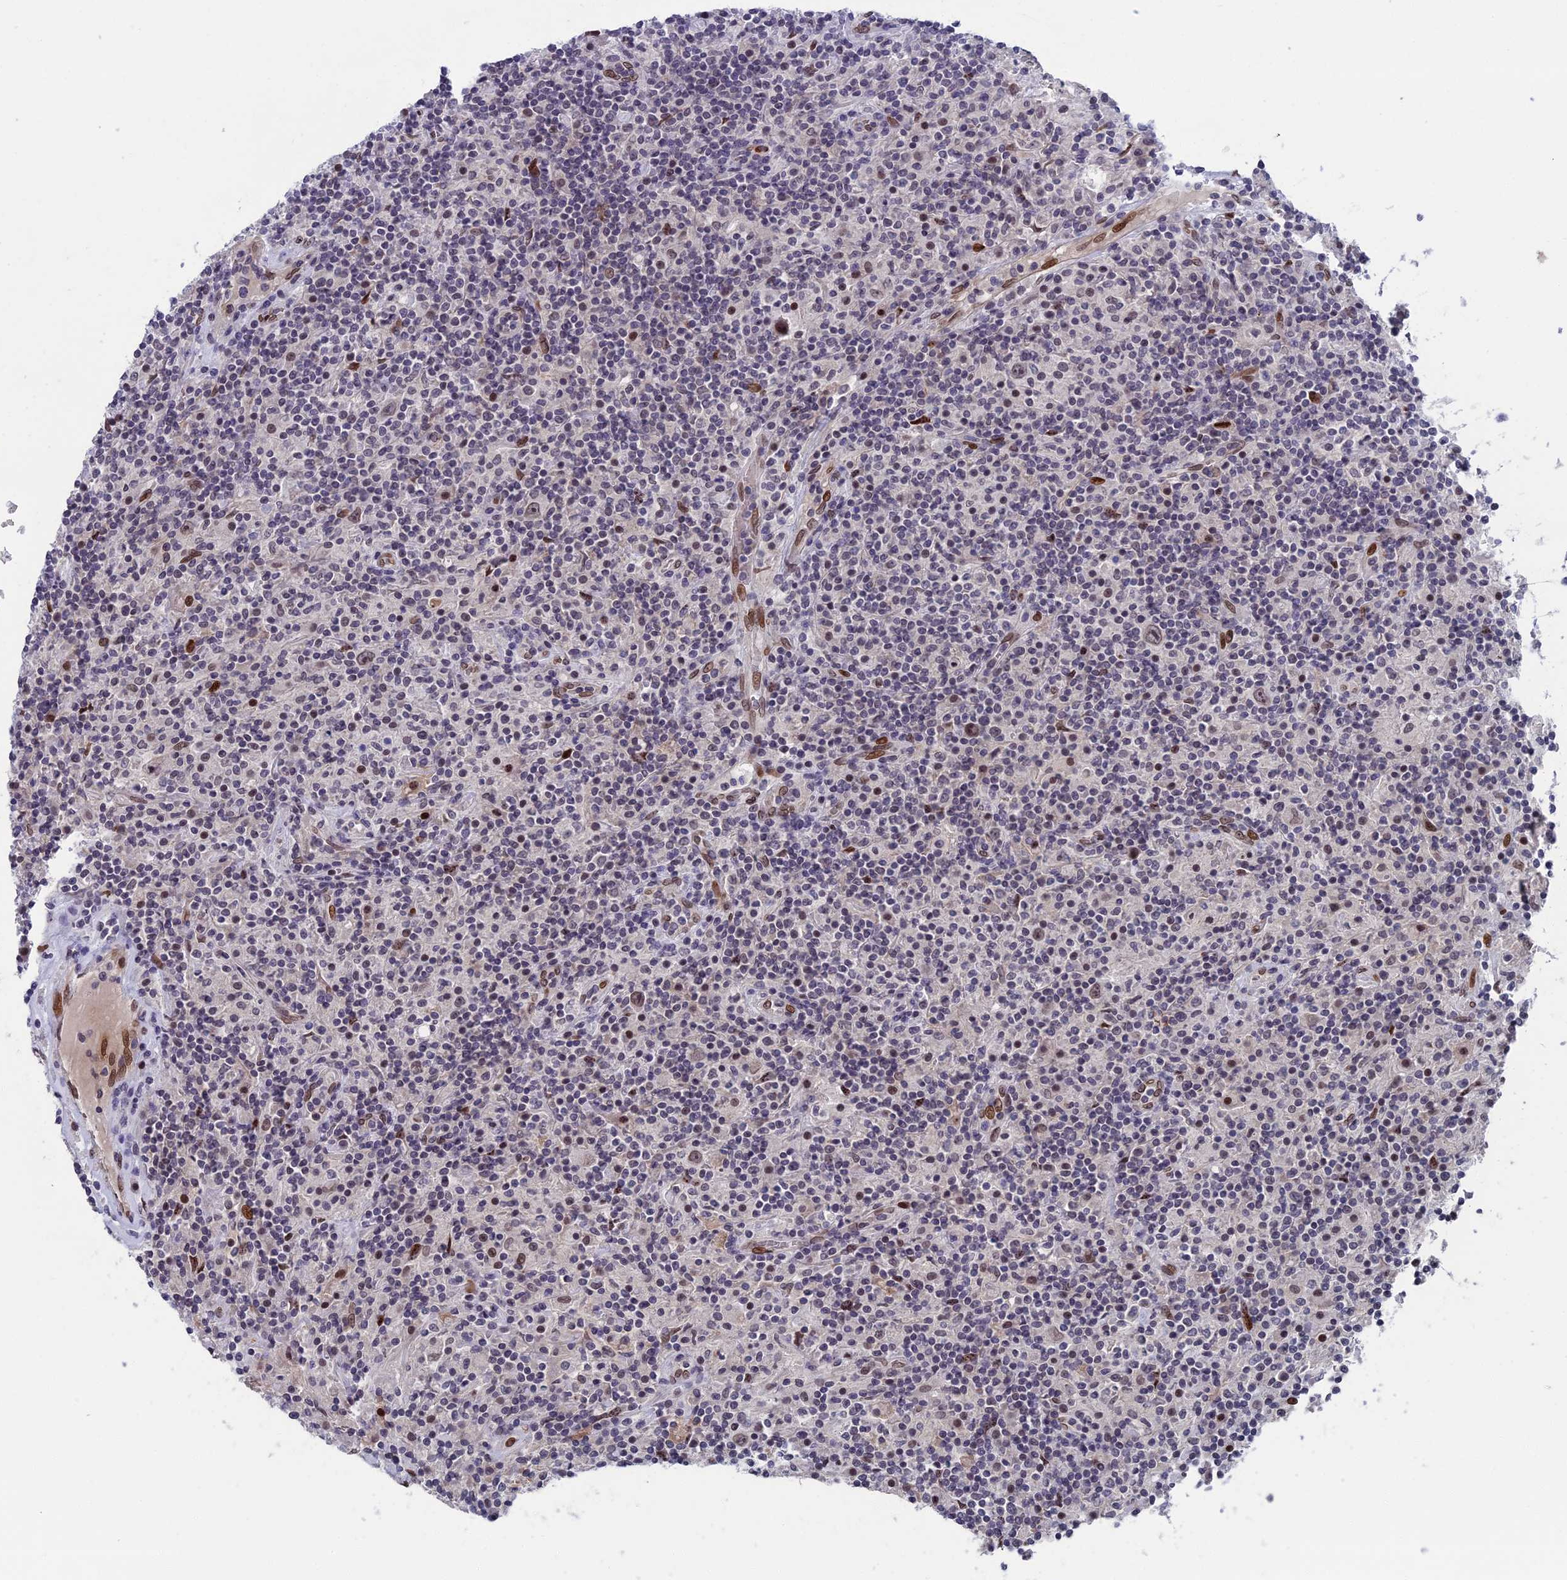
{"staining": {"intensity": "moderate", "quantity": "25%-75%", "location": "nuclear"}, "tissue": "lymphoma", "cell_type": "Tumor cells", "image_type": "cancer", "snomed": [{"axis": "morphology", "description": "Hodgkin's disease, NOS"}, {"axis": "topography", "description": "Lymph node"}], "caption": "Immunohistochemistry image of lymphoma stained for a protein (brown), which demonstrates medium levels of moderate nuclear positivity in approximately 25%-75% of tumor cells.", "gene": "GPSM1", "patient": {"sex": "male", "age": 70}}